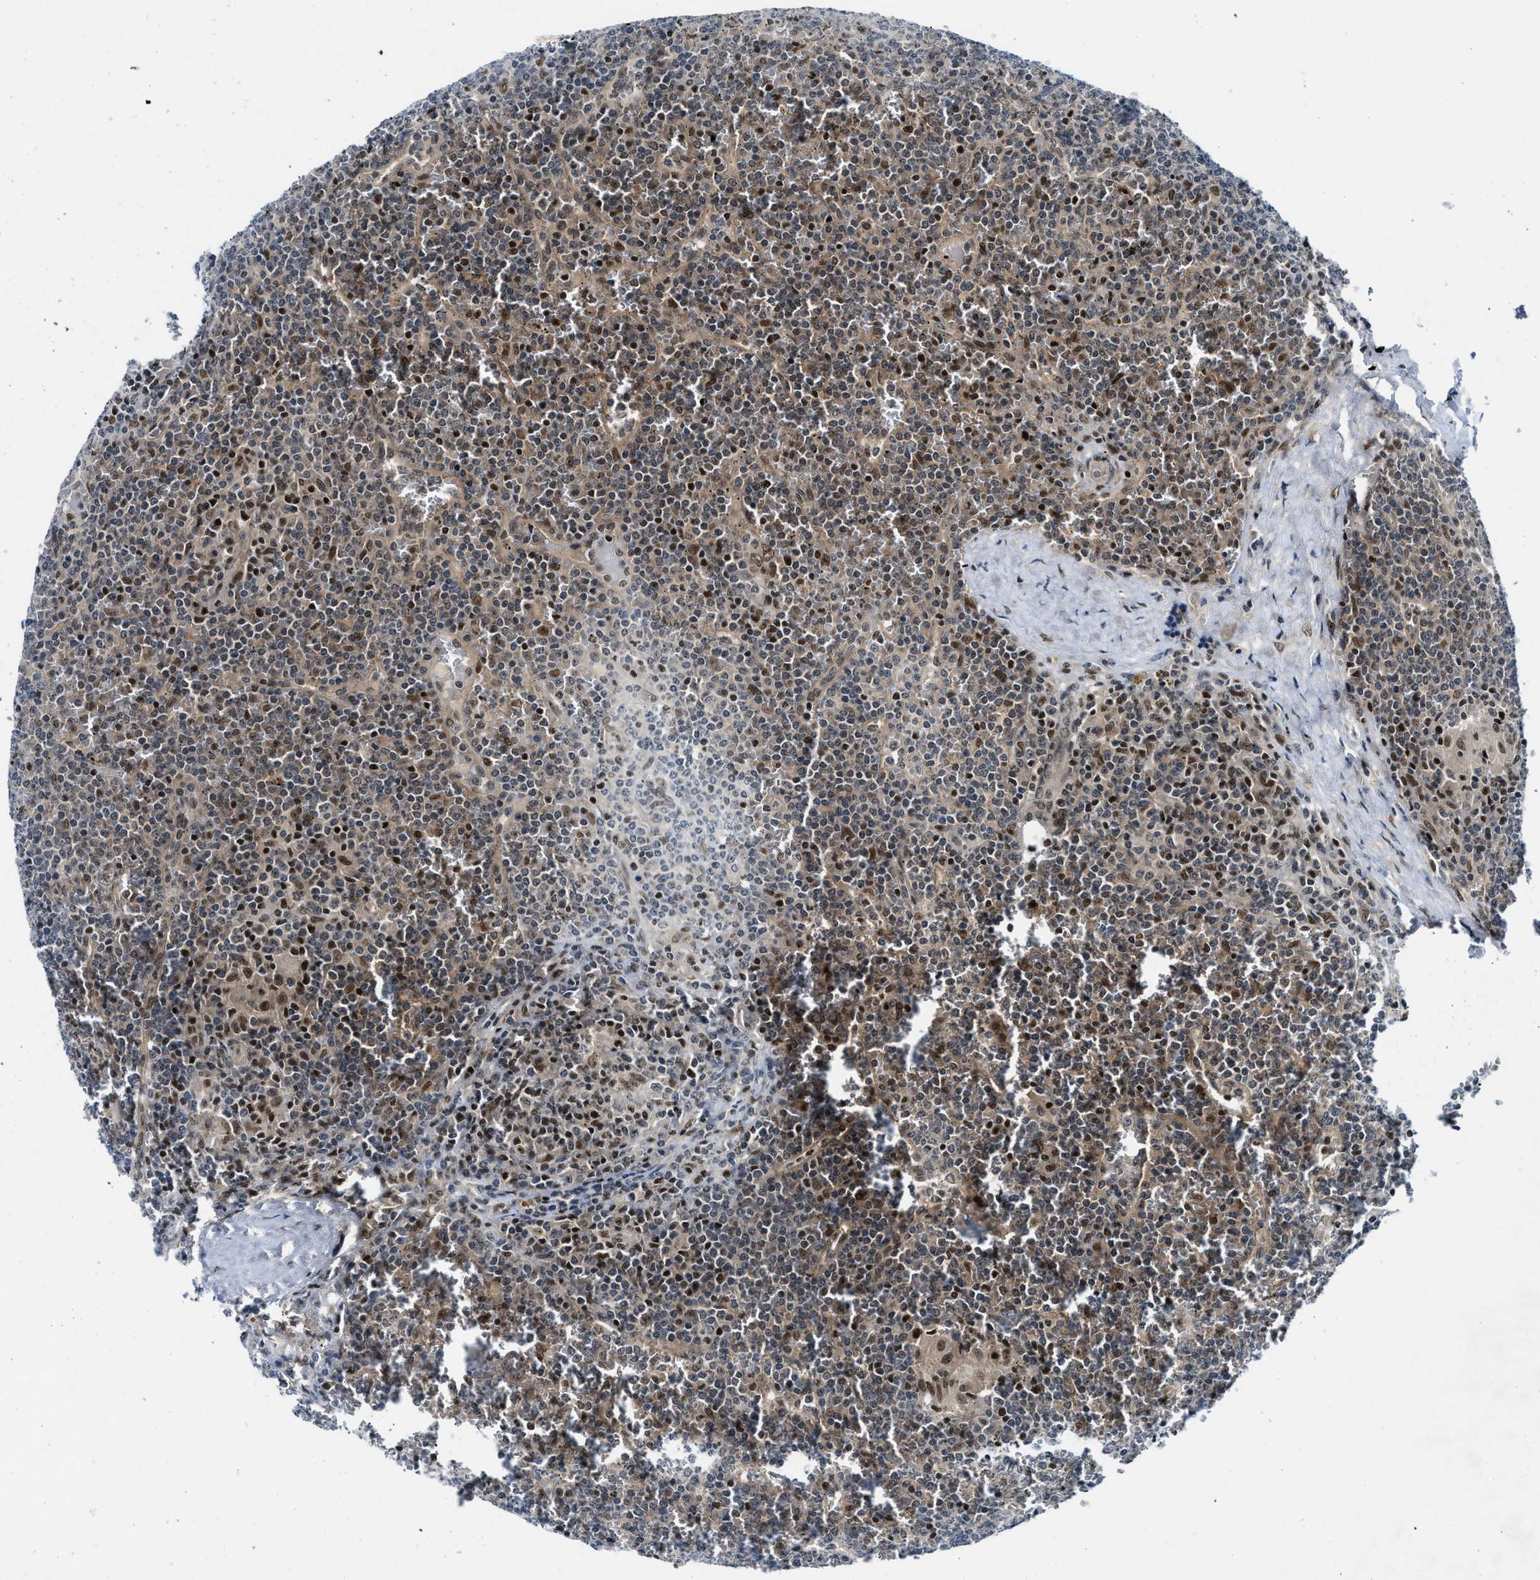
{"staining": {"intensity": "moderate", "quantity": "<25%", "location": "nuclear"}, "tissue": "lymphoma", "cell_type": "Tumor cells", "image_type": "cancer", "snomed": [{"axis": "morphology", "description": "Malignant lymphoma, non-Hodgkin's type, Low grade"}, {"axis": "topography", "description": "Spleen"}], "caption": "Protein staining of low-grade malignant lymphoma, non-Hodgkin's type tissue reveals moderate nuclear staining in about <25% of tumor cells.", "gene": "NCOA1", "patient": {"sex": "female", "age": 19}}